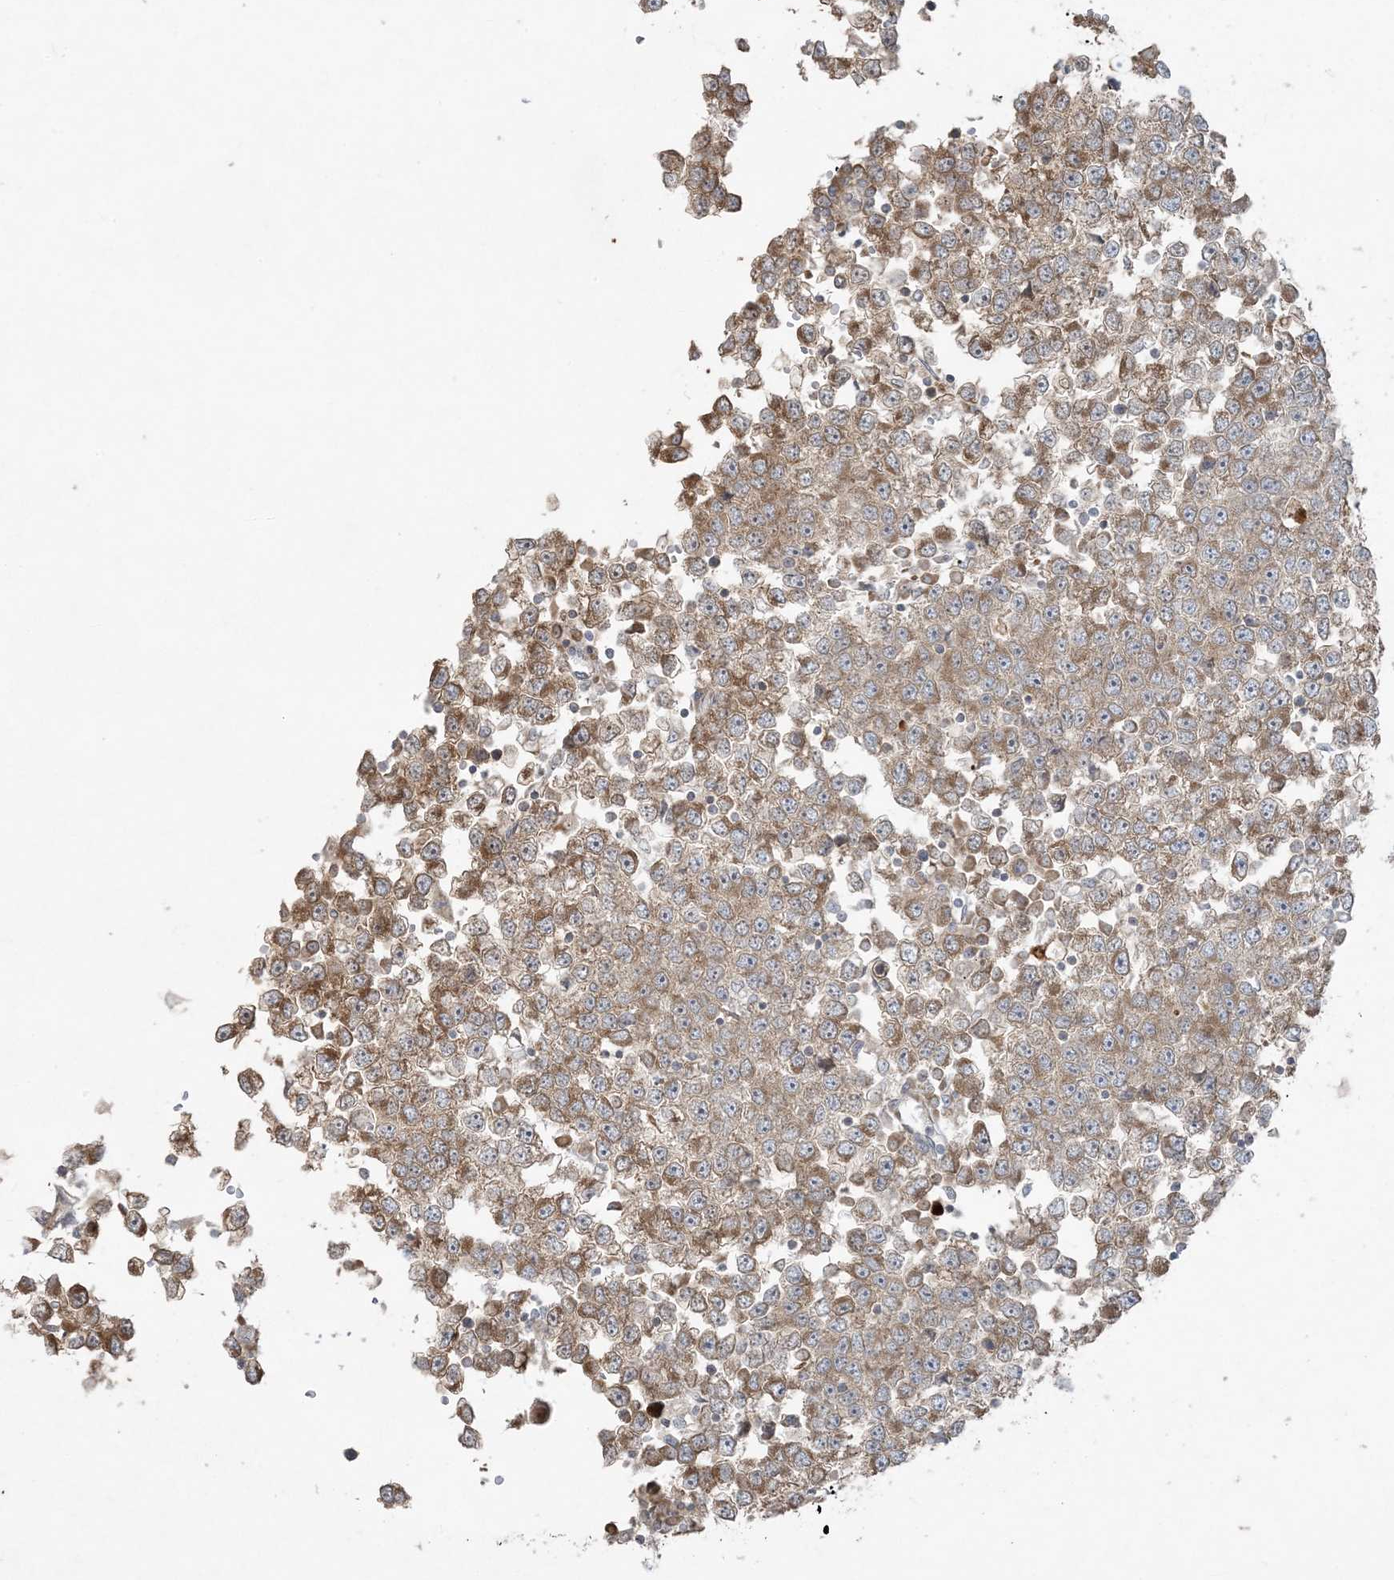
{"staining": {"intensity": "moderate", "quantity": ">75%", "location": "cytoplasmic/membranous"}, "tissue": "testis cancer", "cell_type": "Tumor cells", "image_type": "cancer", "snomed": [{"axis": "morphology", "description": "Seminoma, NOS"}, {"axis": "topography", "description": "Testis"}], "caption": "Protein analysis of testis seminoma tissue displays moderate cytoplasmic/membranous positivity in about >75% of tumor cells.", "gene": "ZNF263", "patient": {"sex": "male", "age": 65}}